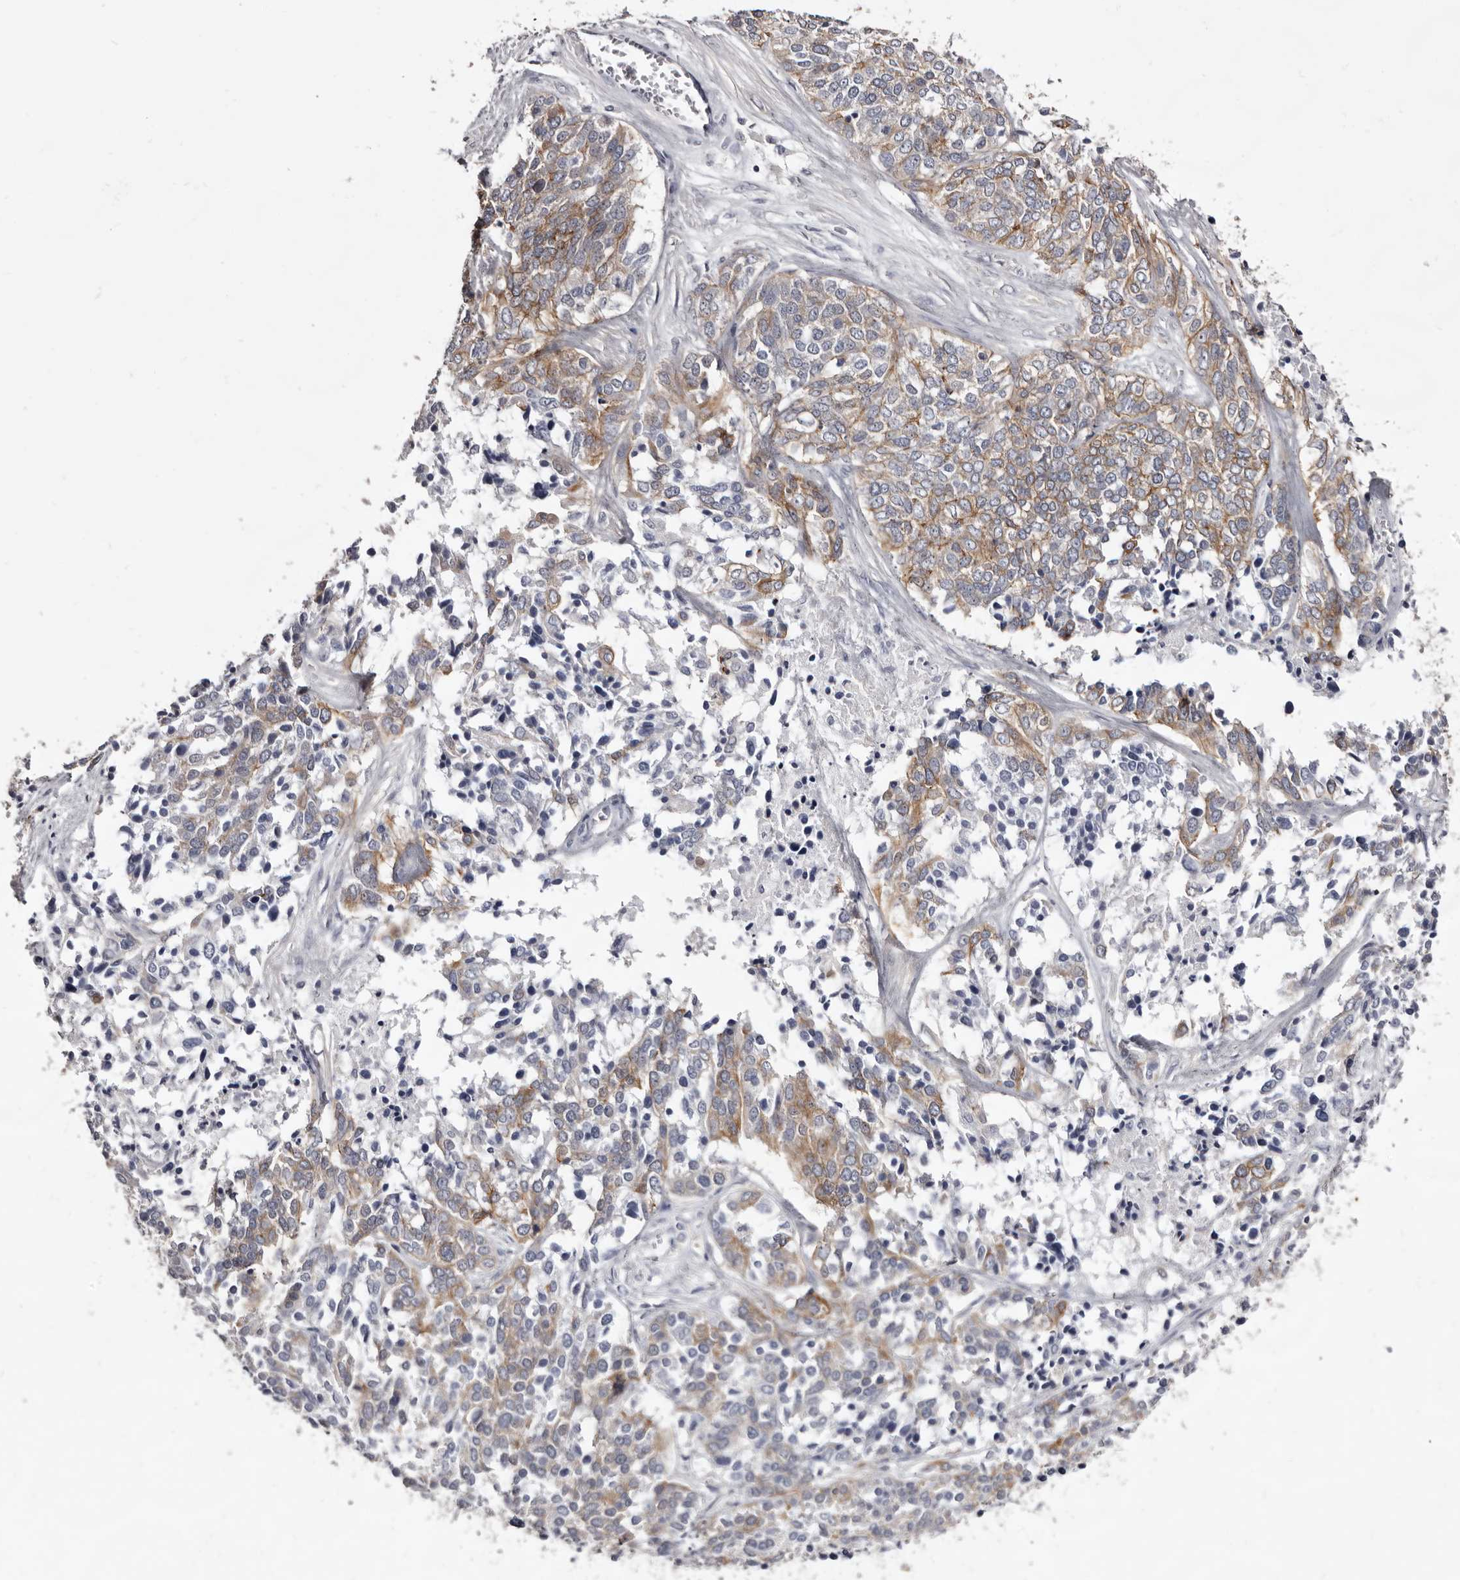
{"staining": {"intensity": "weak", "quantity": ">75%", "location": "cytoplasmic/membranous"}, "tissue": "ovarian cancer", "cell_type": "Tumor cells", "image_type": "cancer", "snomed": [{"axis": "morphology", "description": "Cystadenocarcinoma, serous, NOS"}, {"axis": "topography", "description": "Ovary"}], "caption": "Protein expression by immunohistochemistry exhibits weak cytoplasmic/membranous staining in approximately >75% of tumor cells in serous cystadenocarcinoma (ovarian). (Brightfield microscopy of DAB IHC at high magnification).", "gene": "LAD1", "patient": {"sex": "female", "age": 44}}